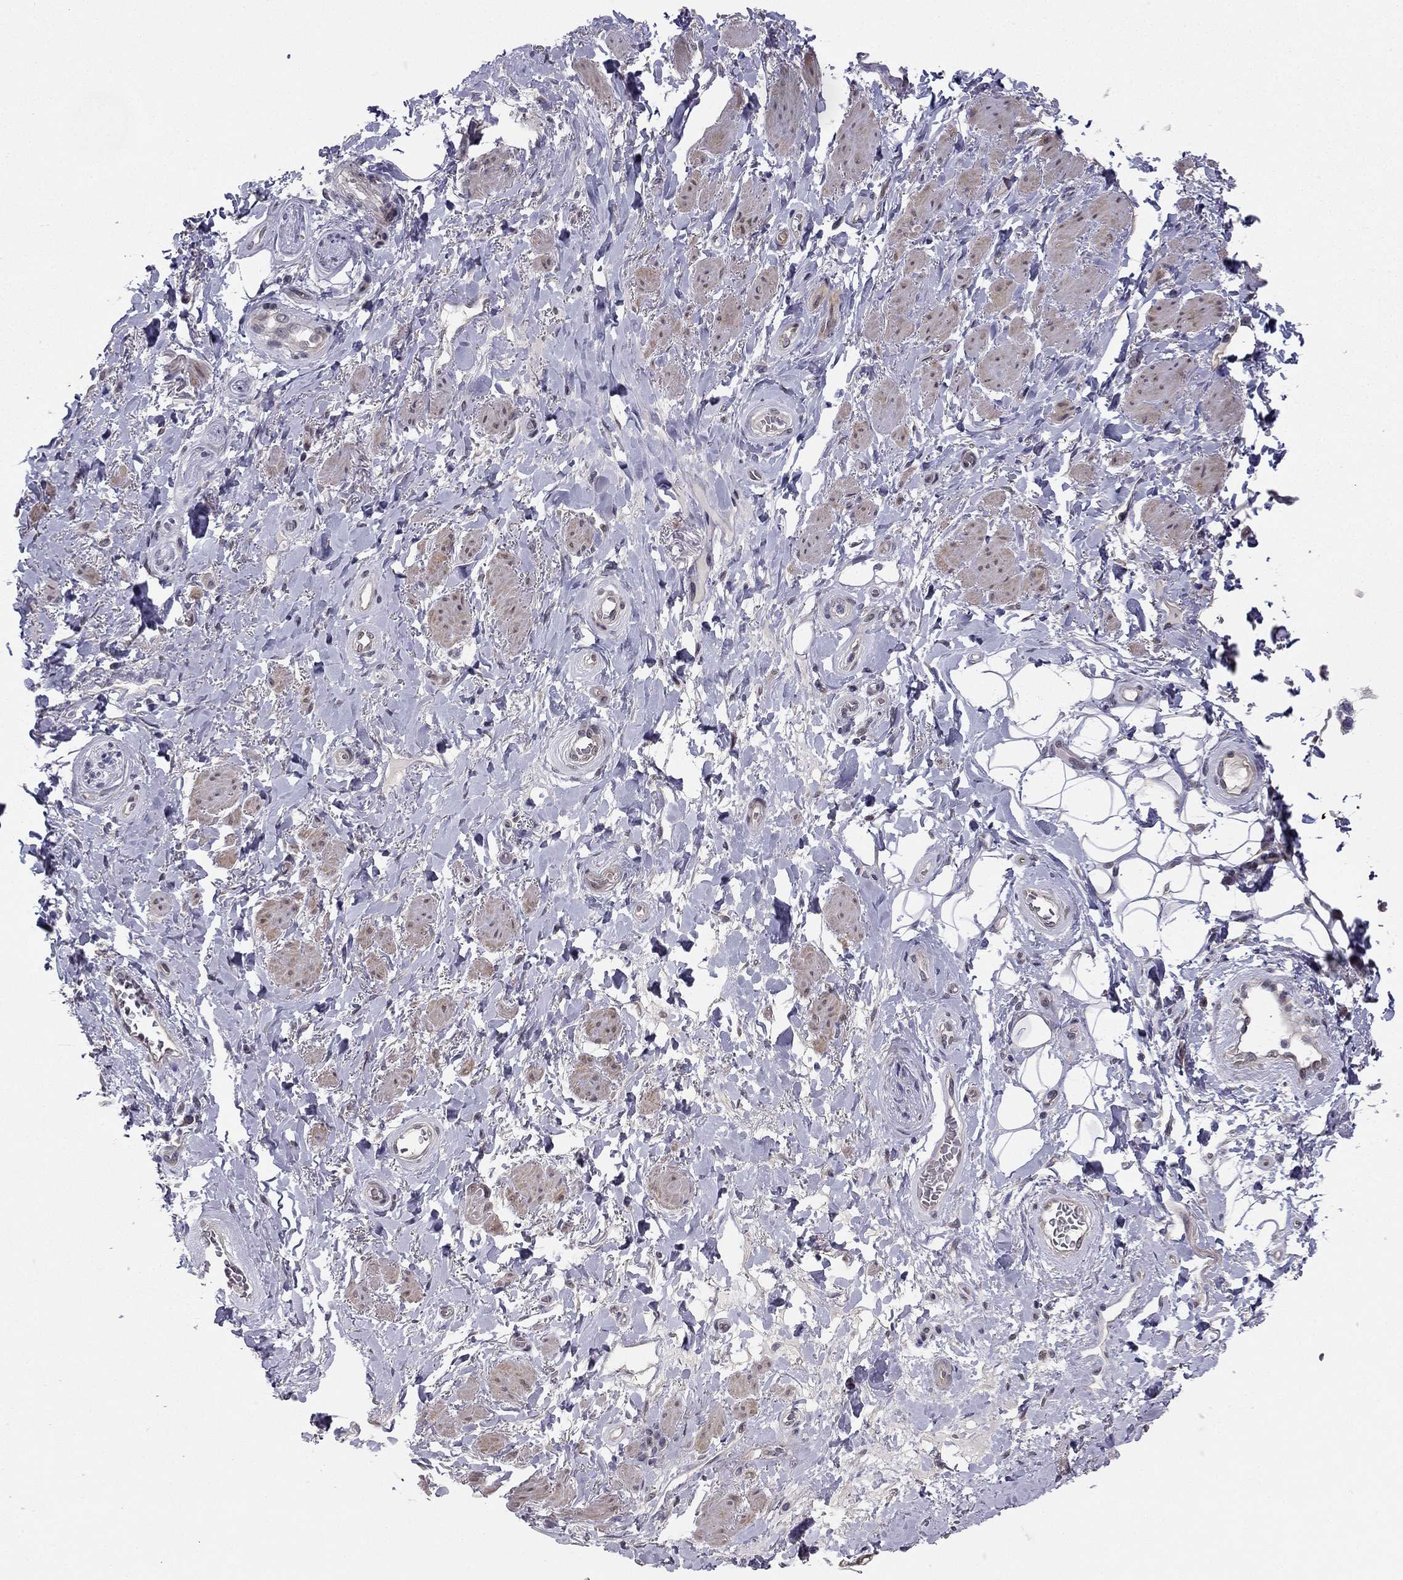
{"staining": {"intensity": "negative", "quantity": "none", "location": "none"}, "tissue": "adipose tissue", "cell_type": "Adipocytes", "image_type": "normal", "snomed": [{"axis": "morphology", "description": "Normal tissue, NOS"}, {"axis": "topography", "description": "Anal"}, {"axis": "topography", "description": "Peripheral nerve tissue"}], "caption": "IHC of normal adipose tissue demonstrates no positivity in adipocytes.", "gene": "CHST8", "patient": {"sex": "male", "age": 53}}